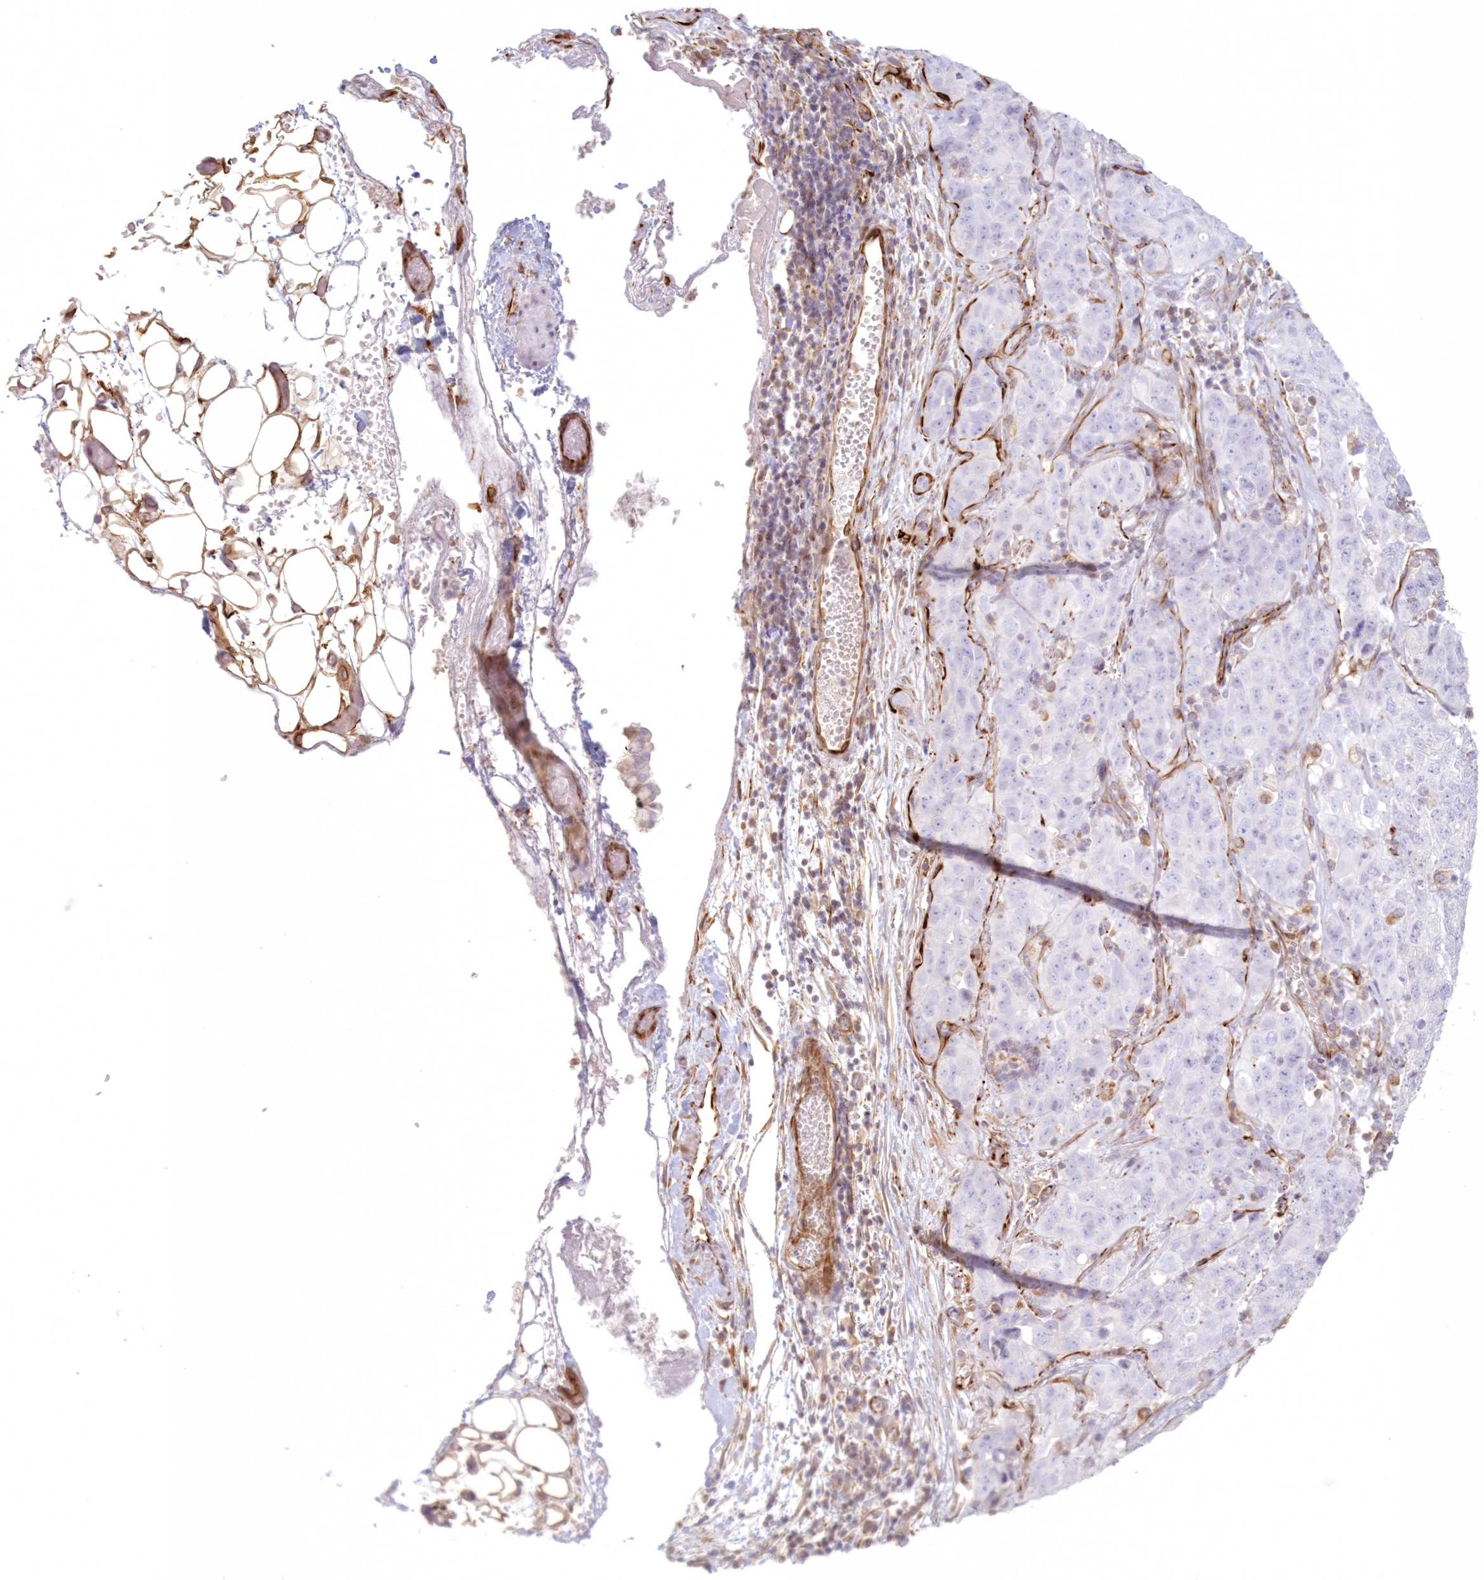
{"staining": {"intensity": "negative", "quantity": "none", "location": "none"}, "tissue": "stomach cancer", "cell_type": "Tumor cells", "image_type": "cancer", "snomed": [{"axis": "morphology", "description": "Normal tissue, NOS"}, {"axis": "morphology", "description": "Adenocarcinoma, NOS"}, {"axis": "topography", "description": "Lymph node"}, {"axis": "topography", "description": "Stomach"}], "caption": "Tumor cells are negative for protein expression in human adenocarcinoma (stomach). (DAB immunohistochemistry (IHC) with hematoxylin counter stain).", "gene": "DMRTB1", "patient": {"sex": "male", "age": 48}}